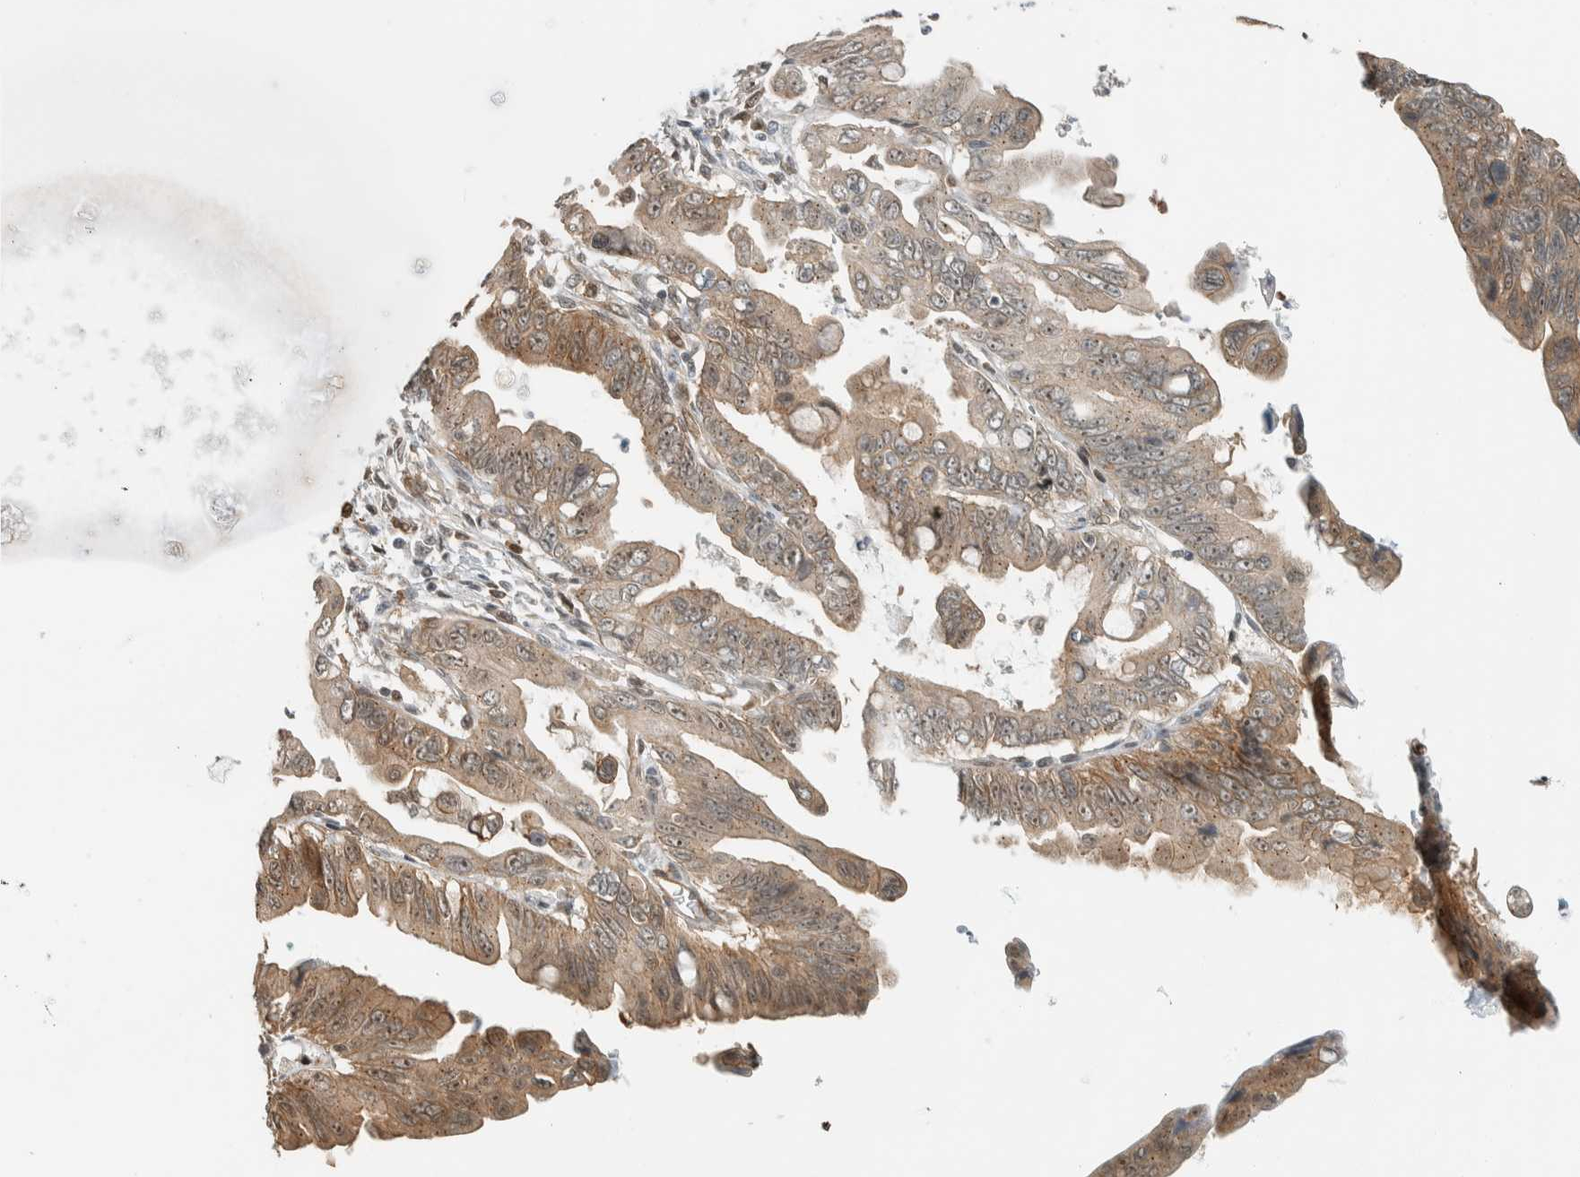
{"staining": {"intensity": "moderate", "quantity": ">75%", "location": "cytoplasmic/membranous,nuclear"}, "tissue": "pancreatic cancer", "cell_type": "Tumor cells", "image_type": "cancer", "snomed": [{"axis": "morphology", "description": "Adenocarcinoma, NOS"}, {"axis": "topography", "description": "Pancreas"}], "caption": "Immunohistochemistry (IHC) of human pancreatic adenocarcinoma reveals medium levels of moderate cytoplasmic/membranous and nuclear positivity in about >75% of tumor cells. (Brightfield microscopy of DAB IHC at high magnification).", "gene": "NIBAN2", "patient": {"sex": "female", "age": 72}}